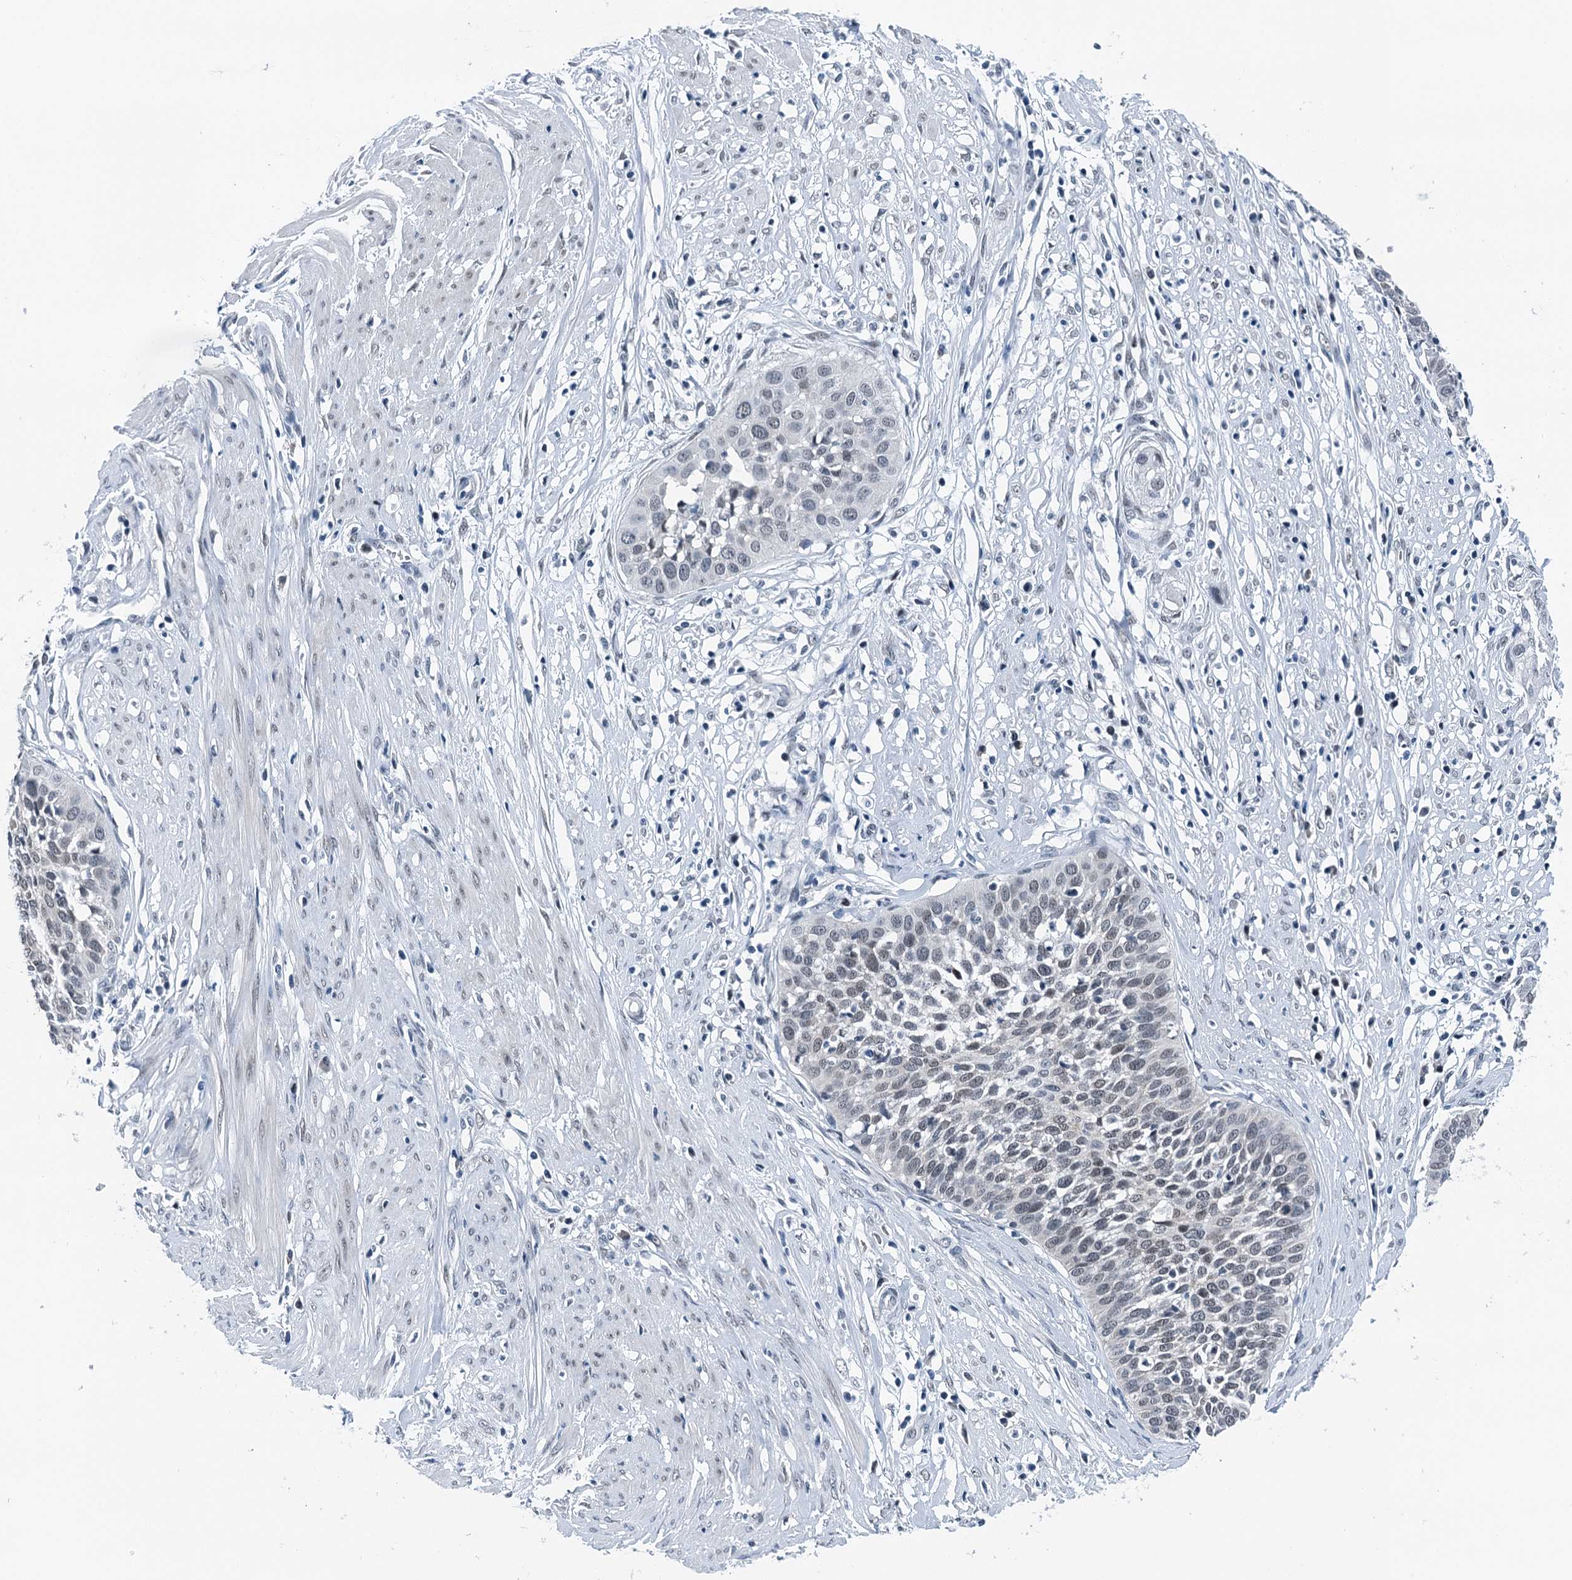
{"staining": {"intensity": "negative", "quantity": "none", "location": "none"}, "tissue": "cervical cancer", "cell_type": "Tumor cells", "image_type": "cancer", "snomed": [{"axis": "morphology", "description": "Squamous cell carcinoma, NOS"}, {"axis": "topography", "description": "Cervix"}], "caption": "Protein analysis of cervical cancer displays no significant expression in tumor cells.", "gene": "TRPT1", "patient": {"sex": "female", "age": 34}}